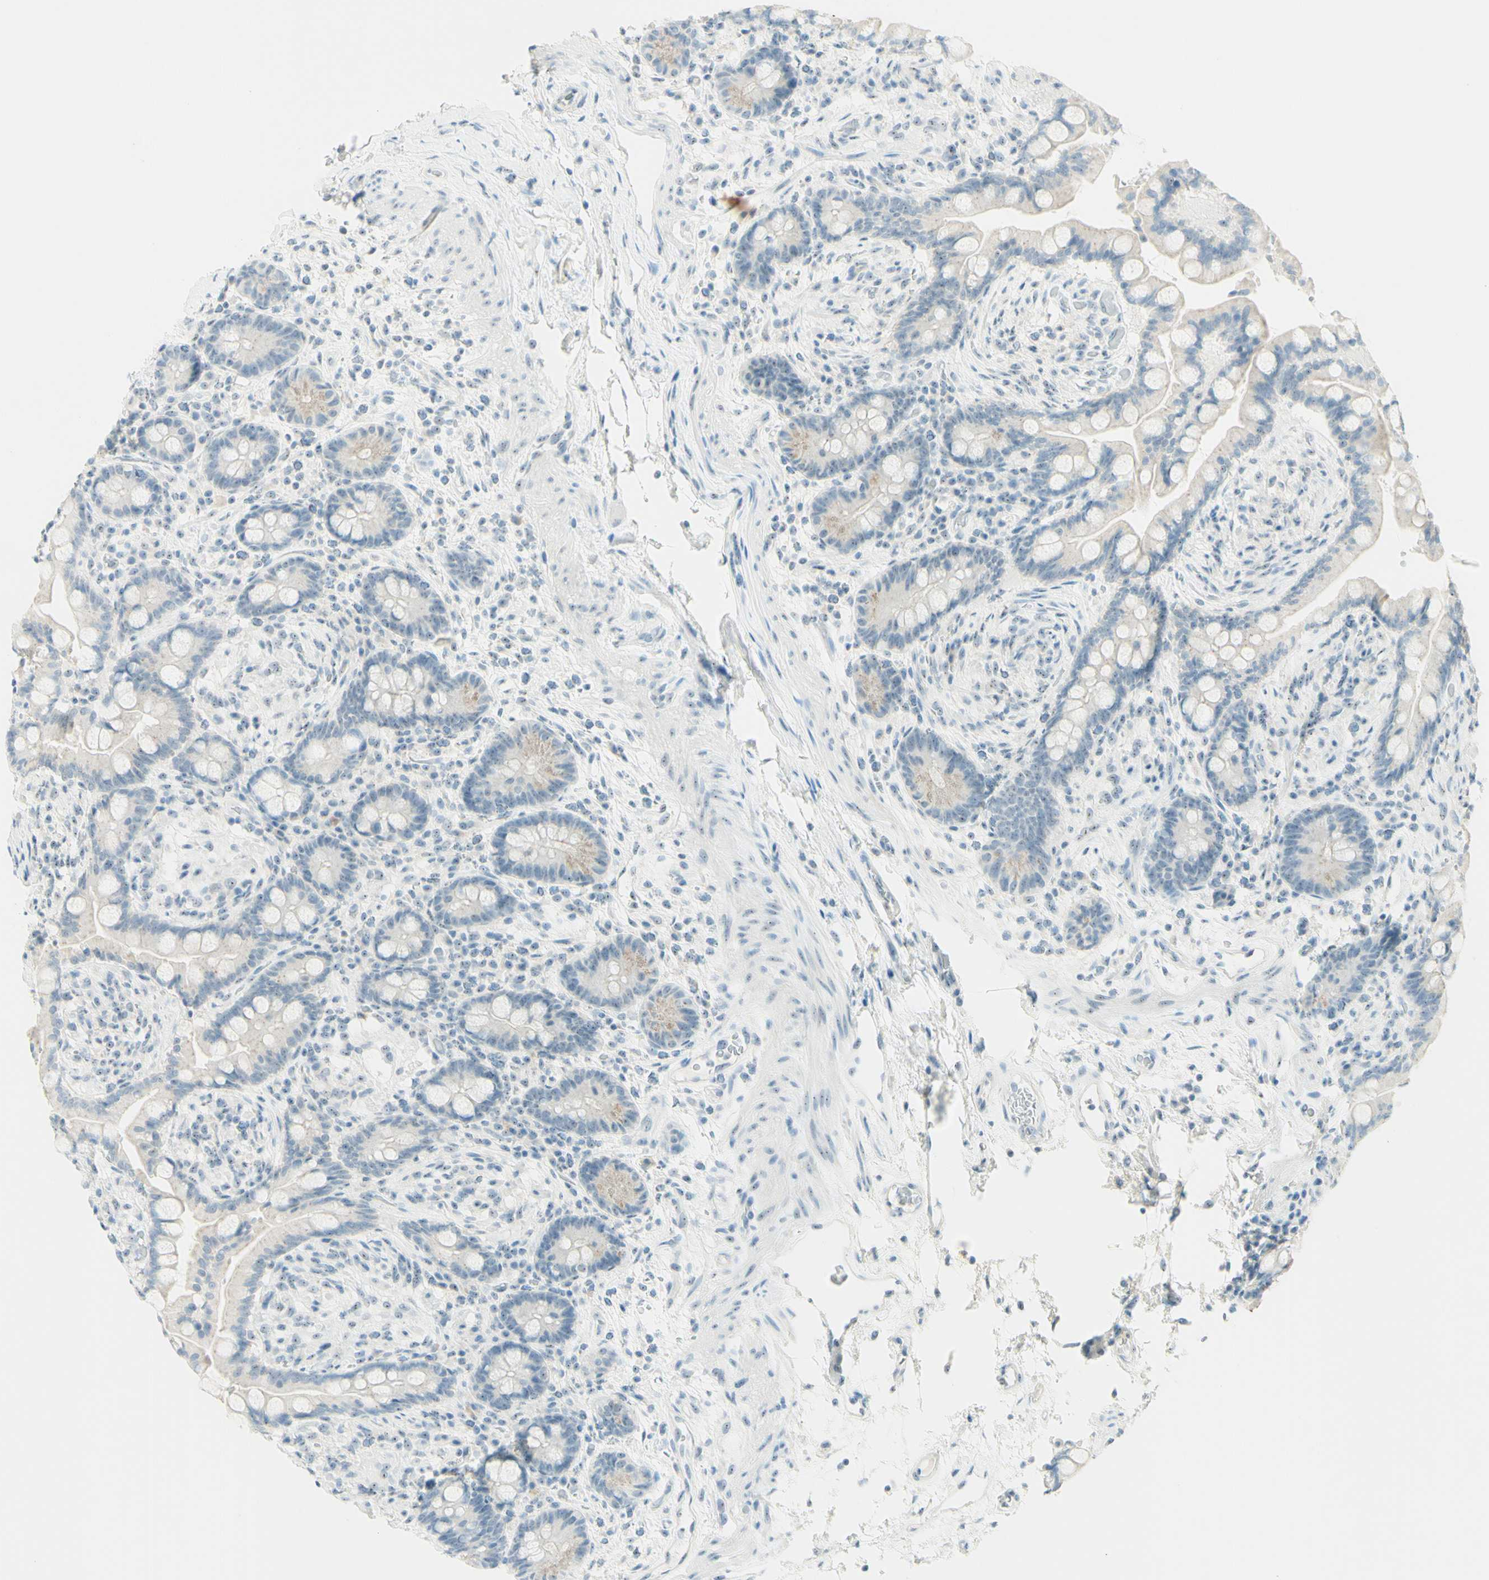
{"staining": {"intensity": "negative", "quantity": "none", "location": "none"}, "tissue": "colon", "cell_type": "Endothelial cells", "image_type": "normal", "snomed": [{"axis": "morphology", "description": "Normal tissue, NOS"}, {"axis": "topography", "description": "Colon"}], "caption": "This image is of unremarkable colon stained with immunohistochemistry to label a protein in brown with the nuclei are counter-stained blue. There is no staining in endothelial cells.", "gene": "FMR1NB", "patient": {"sex": "male", "age": 73}}